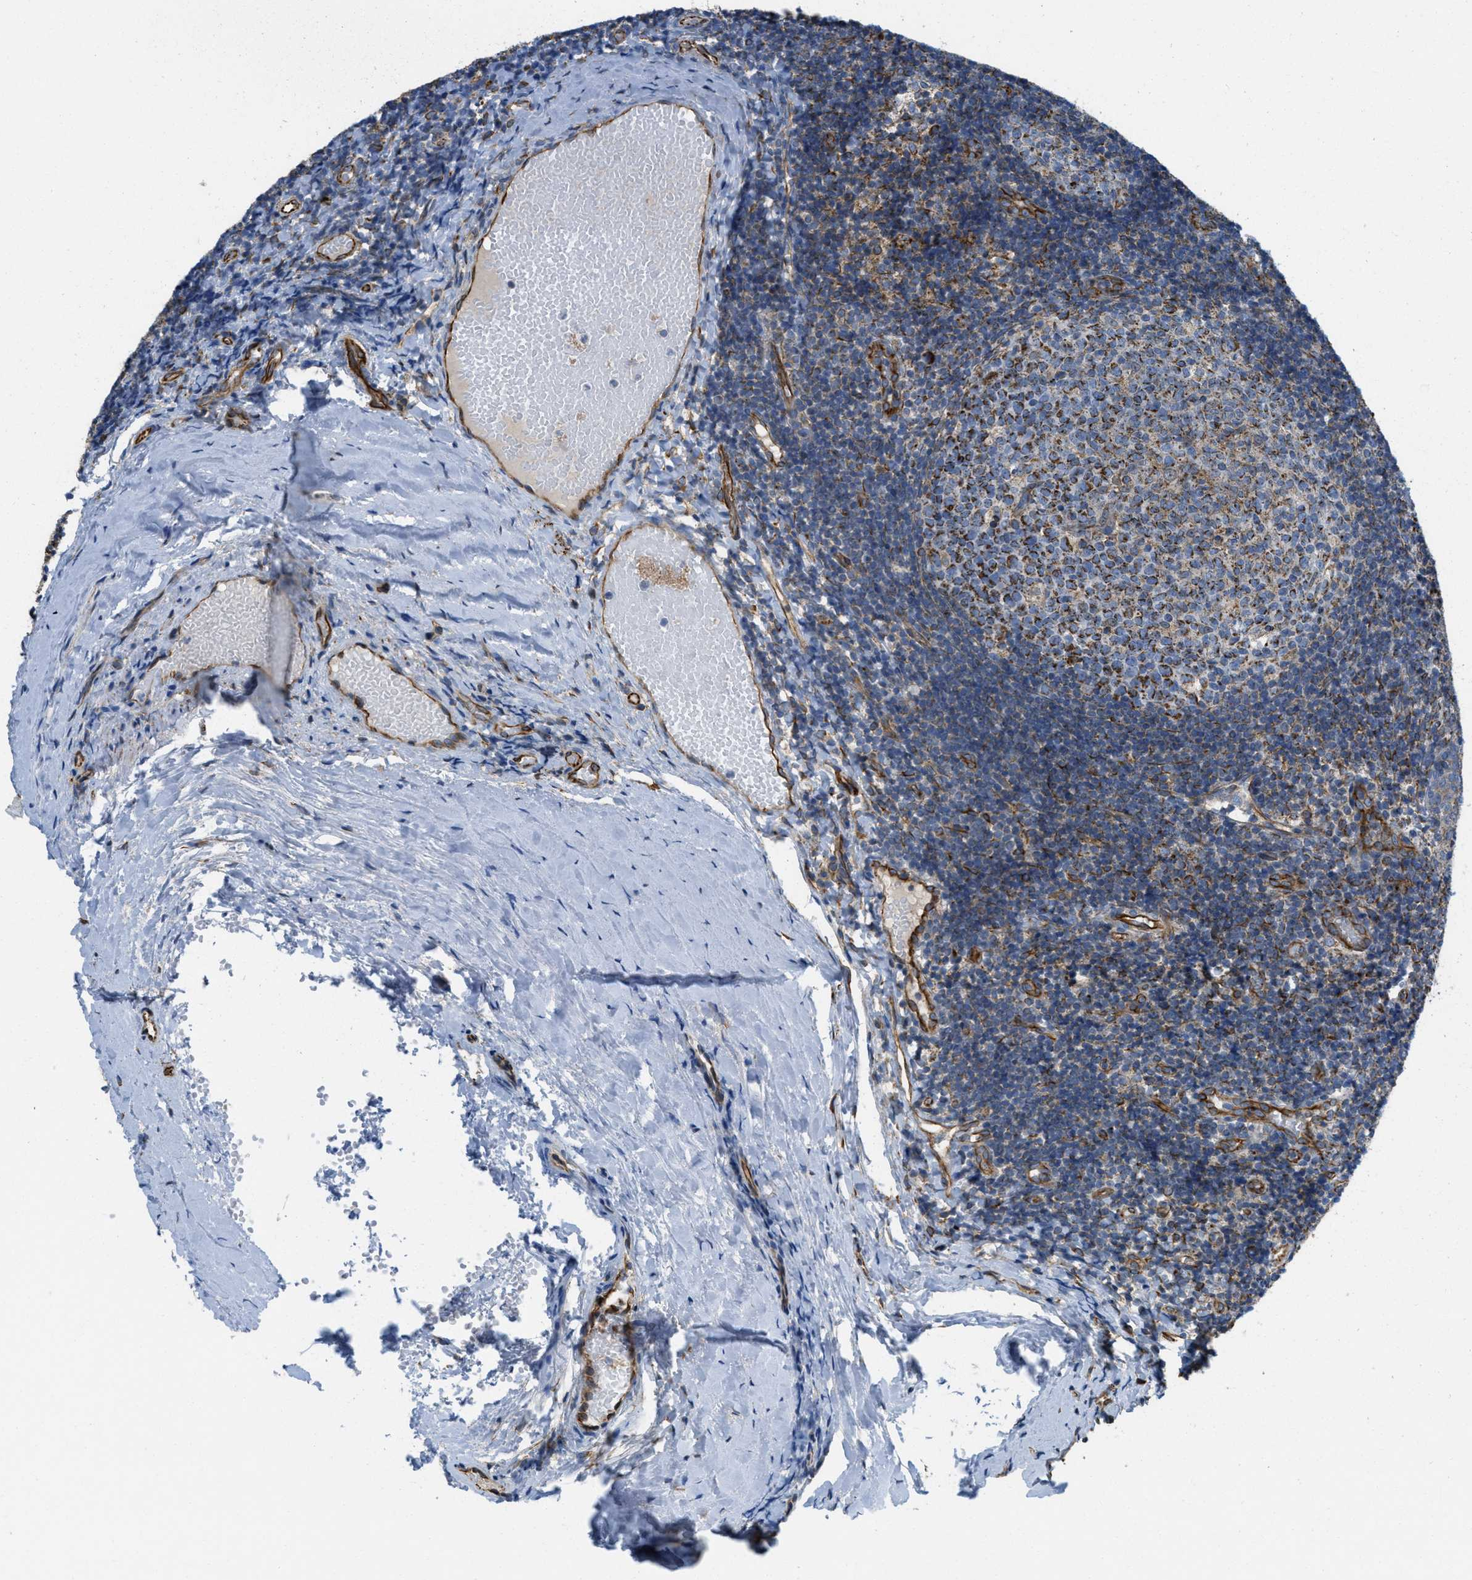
{"staining": {"intensity": "strong", "quantity": "25%-75%", "location": "cytoplasmic/membranous"}, "tissue": "tonsil", "cell_type": "Germinal center cells", "image_type": "normal", "snomed": [{"axis": "morphology", "description": "Normal tissue, NOS"}, {"axis": "topography", "description": "Tonsil"}], "caption": "DAB (3,3'-diaminobenzidine) immunohistochemical staining of unremarkable human tonsil exhibits strong cytoplasmic/membranous protein positivity in approximately 25%-75% of germinal center cells. The staining was performed using DAB (3,3'-diaminobenzidine) to visualize the protein expression in brown, while the nuclei were stained in blue with hematoxylin (Magnification: 20x).", "gene": "BTN3A1", "patient": {"sex": "female", "age": 19}}